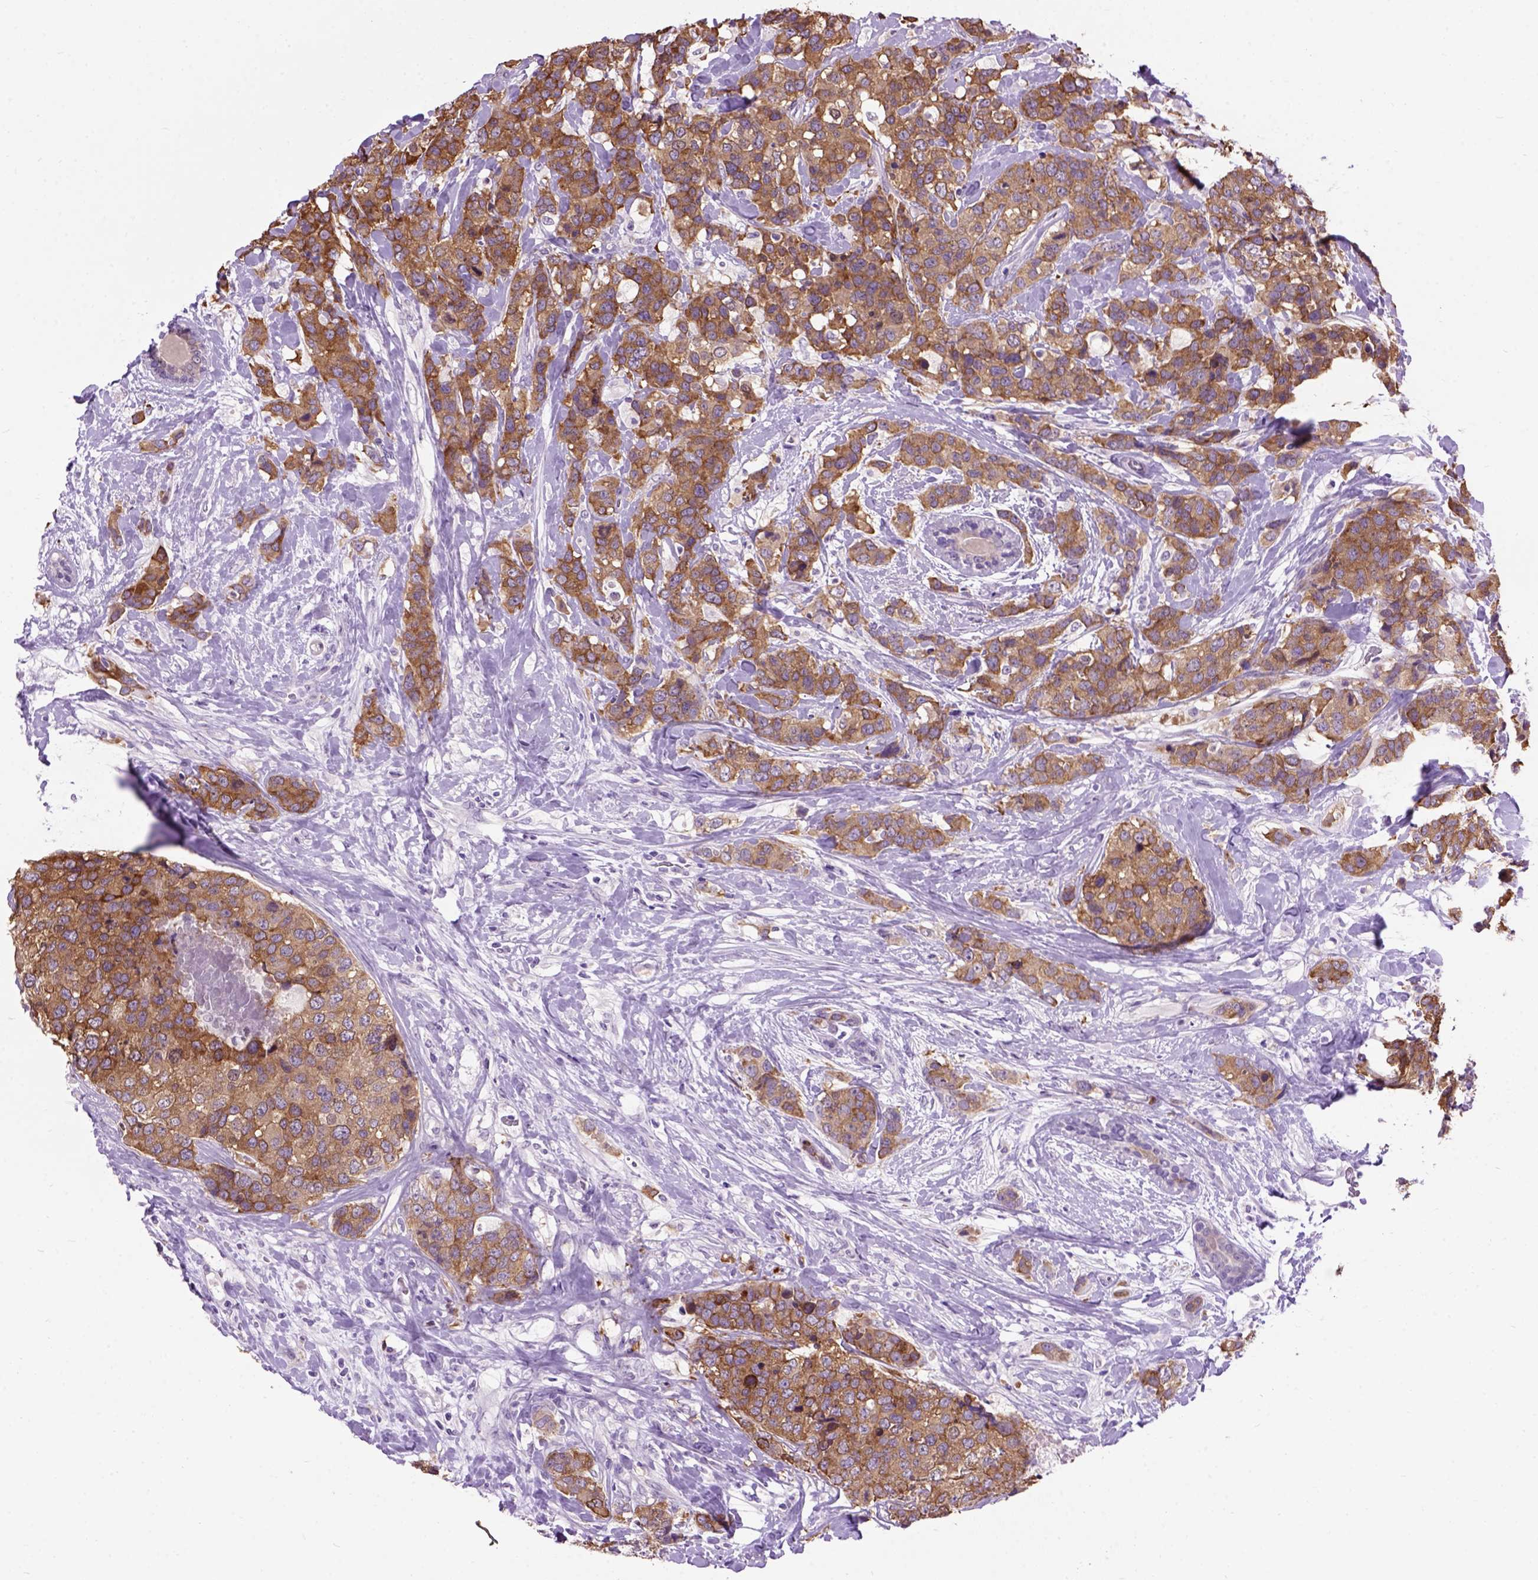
{"staining": {"intensity": "moderate", "quantity": ">75%", "location": "cytoplasmic/membranous"}, "tissue": "breast cancer", "cell_type": "Tumor cells", "image_type": "cancer", "snomed": [{"axis": "morphology", "description": "Lobular carcinoma"}, {"axis": "topography", "description": "Breast"}], "caption": "Brown immunohistochemical staining in human breast cancer (lobular carcinoma) exhibits moderate cytoplasmic/membranous staining in about >75% of tumor cells.", "gene": "MAPT", "patient": {"sex": "female", "age": 59}}